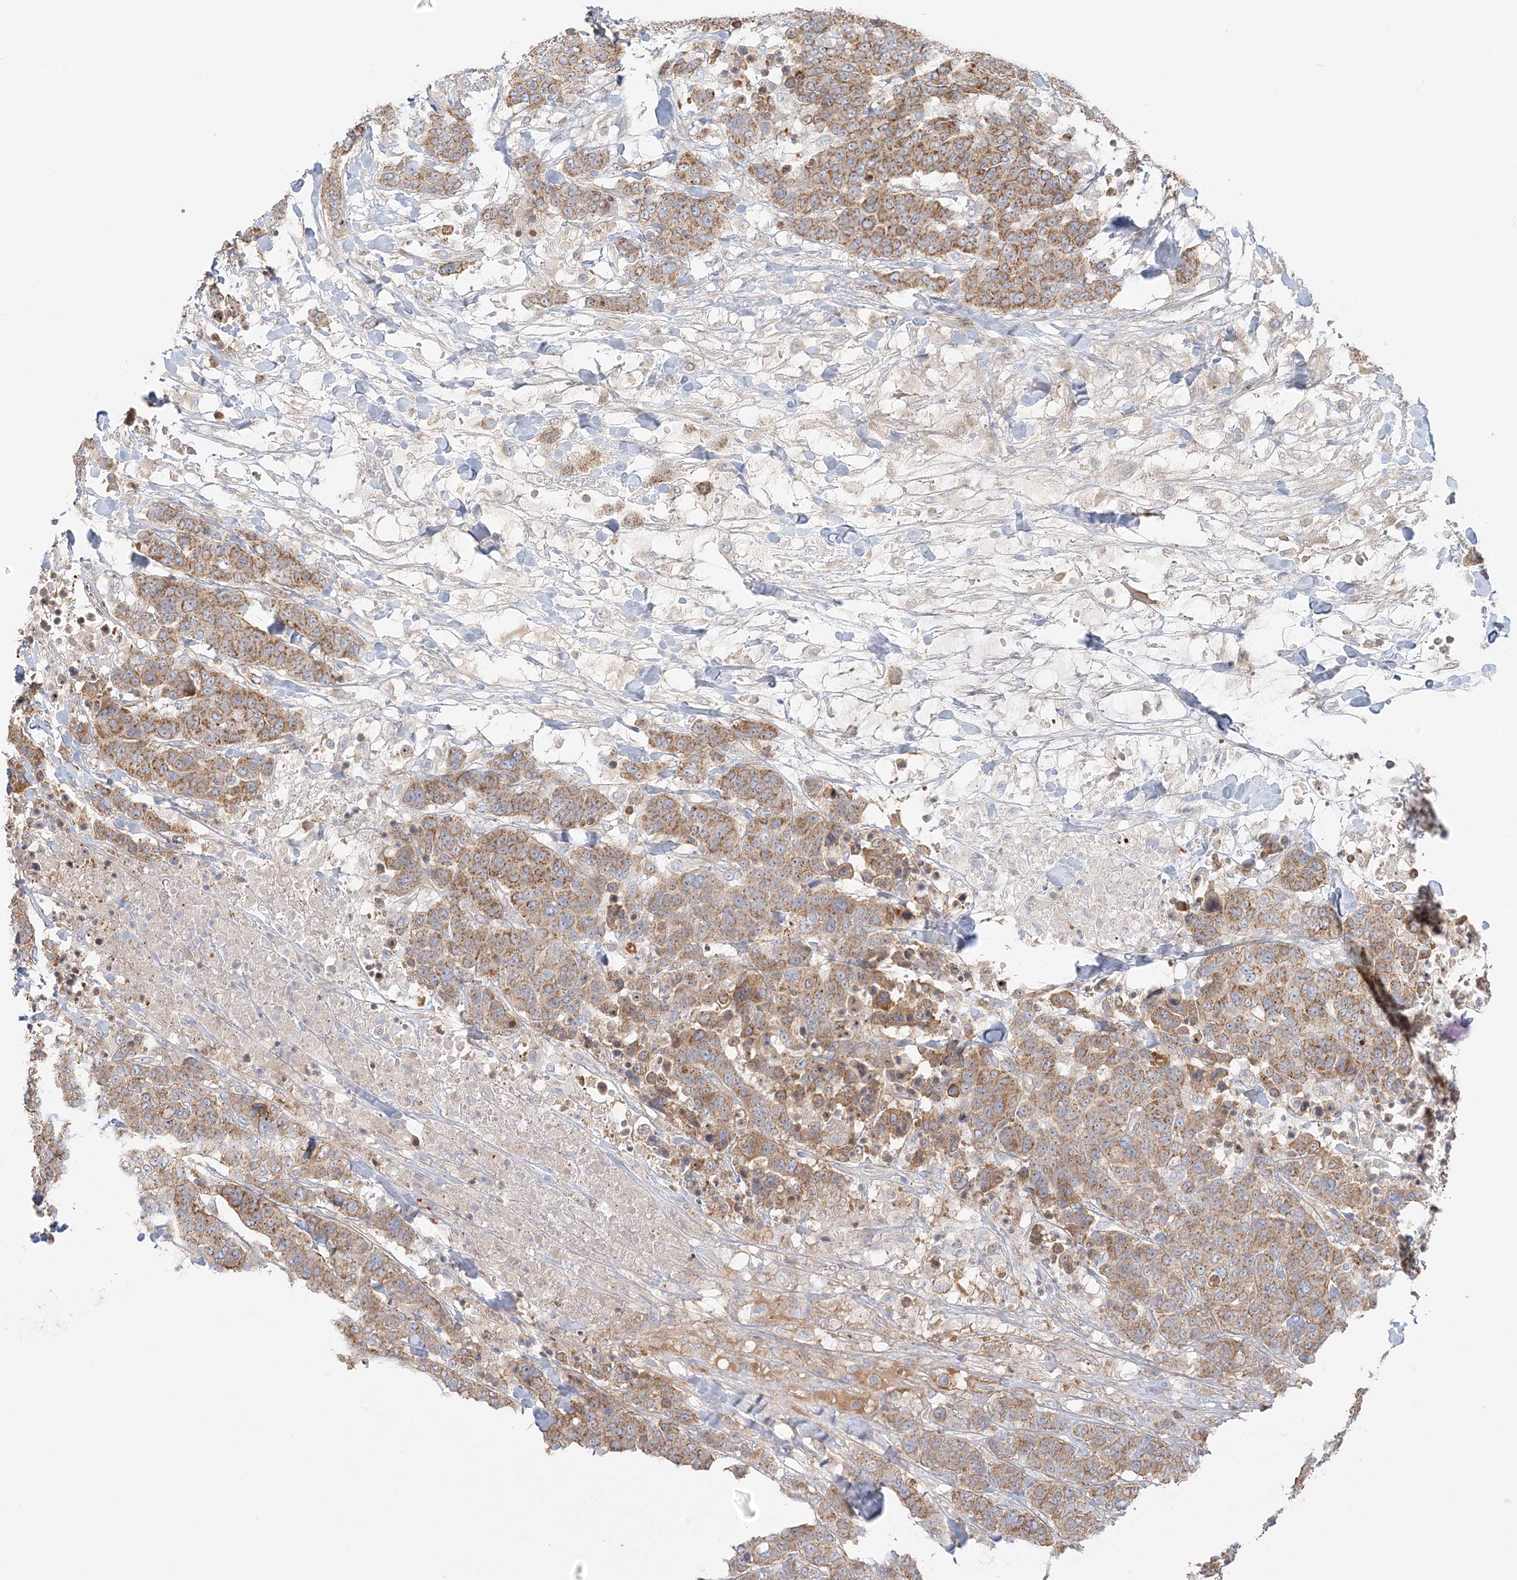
{"staining": {"intensity": "moderate", "quantity": ">75%", "location": "cytoplasmic/membranous"}, "tissue": "breast cancer", "cell_type": "Tumor cells", "image_type": "cancer", "snomed": [{"axis": "morphology", "description": "Duct carcinoma"}, {"axis": "topography", "description": "Breast"}], "caption": "Protein expression by IHC reveals moderate cytoplasmic/membranous expression in about >75% of tumor cells in breast cancer. (Brightfield microscopy of DAB IHC at high magnification).", "gene": "KIAA0232", "patient": {"sex": "female", "age": 37}}